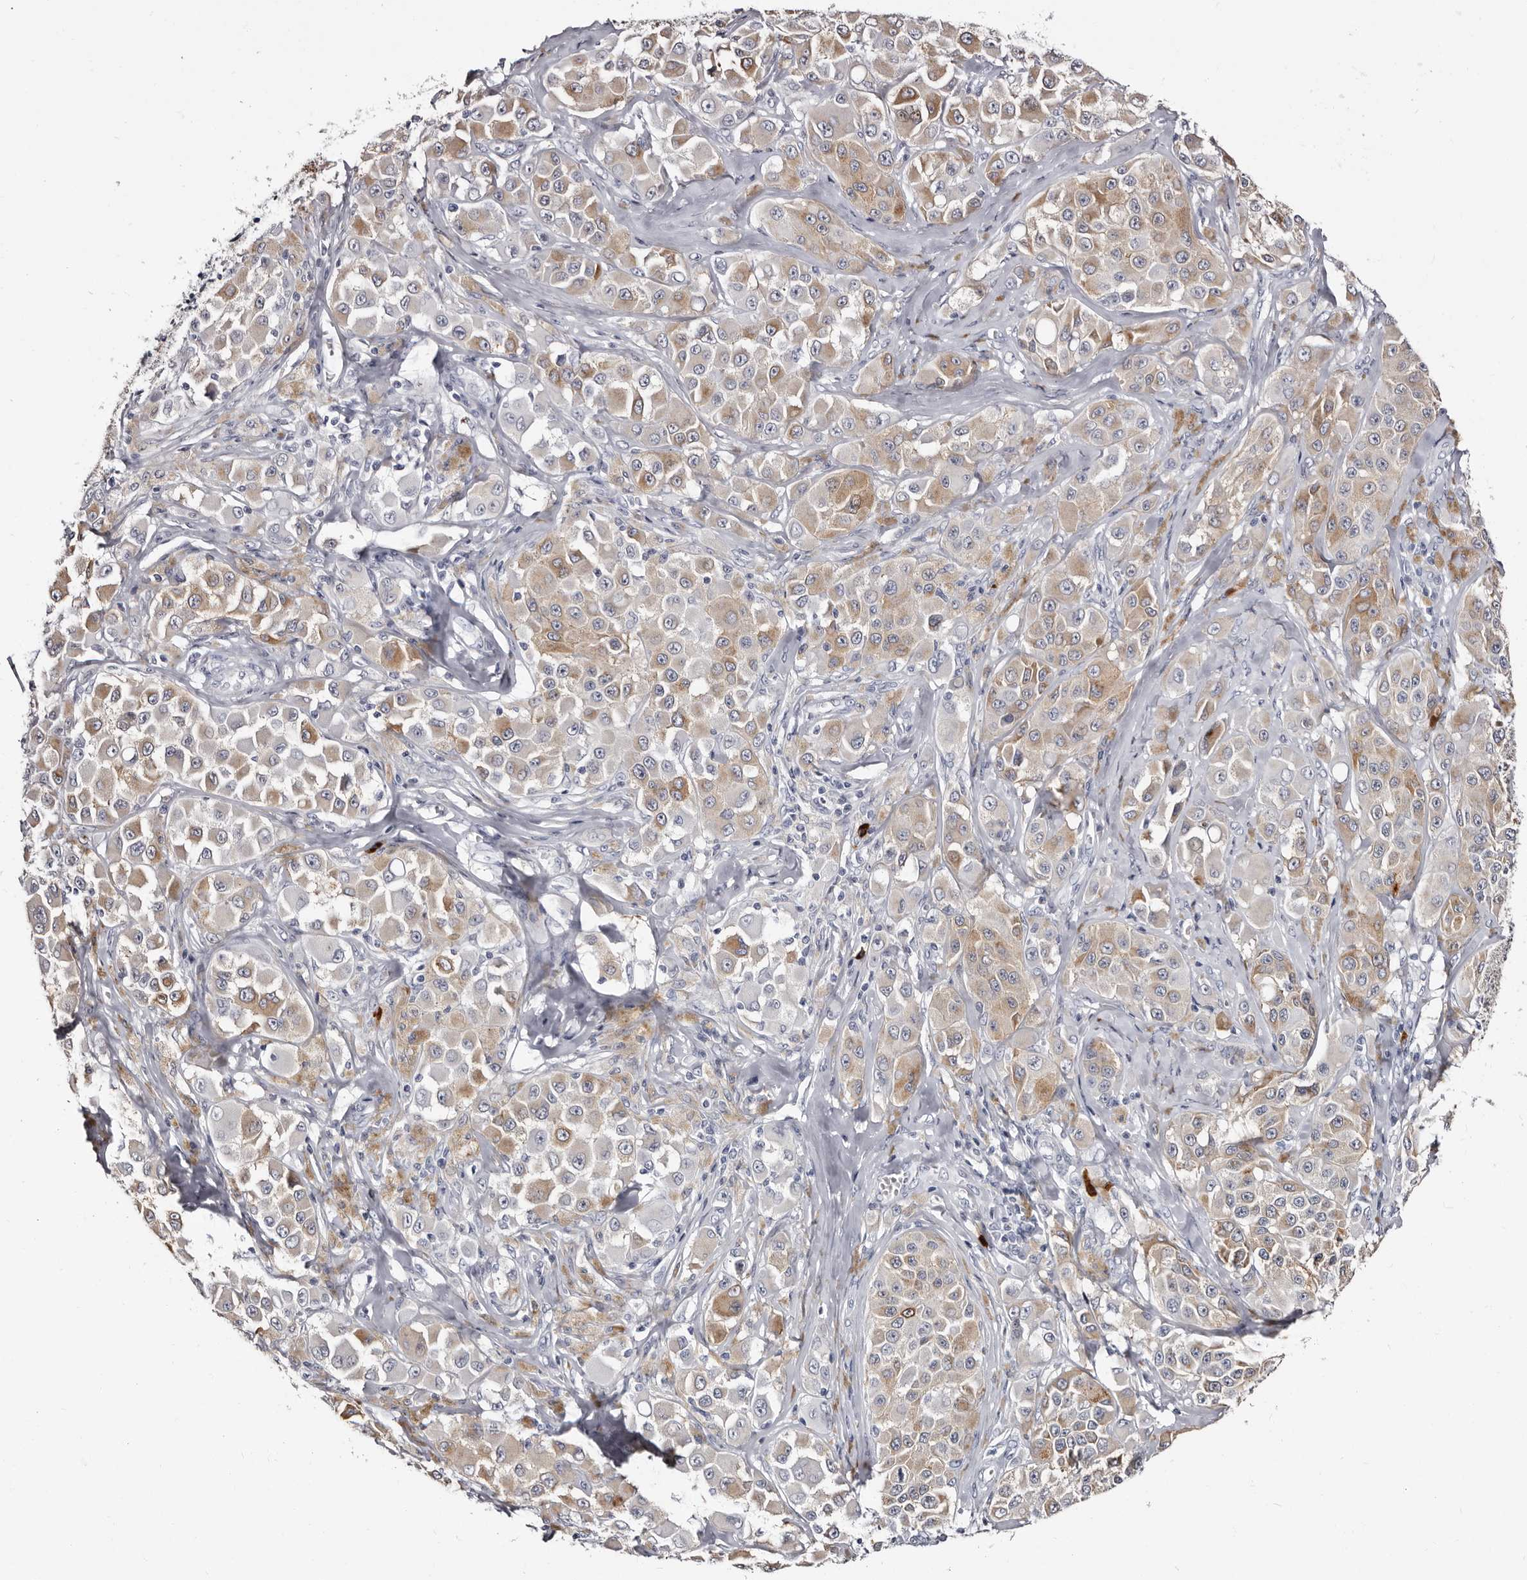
{"staining": {"intensity": "weak", "quantity": ">75%", "location": "cytoplasmic/membranous"}, "tissue": "melanoma", "cell_type": "Tumor cells", "image_type": "cancer", "snomed": [{"axis": "morphology", "description": "Malignant melanoma, NOS"}, {"axis": "topography", "description": "Skin"}], "caption": "Tumor cells display low levels of weak cytoplasmic/membranous positivity in approximately >75% of cells in human melanoma. The protein is stained brown, and the nuclei are stained in blue (DAB (3,3'-diaminobenzidine) IHC with brightfield microscopy, high magnification).", "gene": "TBC1D22B", "patient": {"sex": "male", "age": 84}}